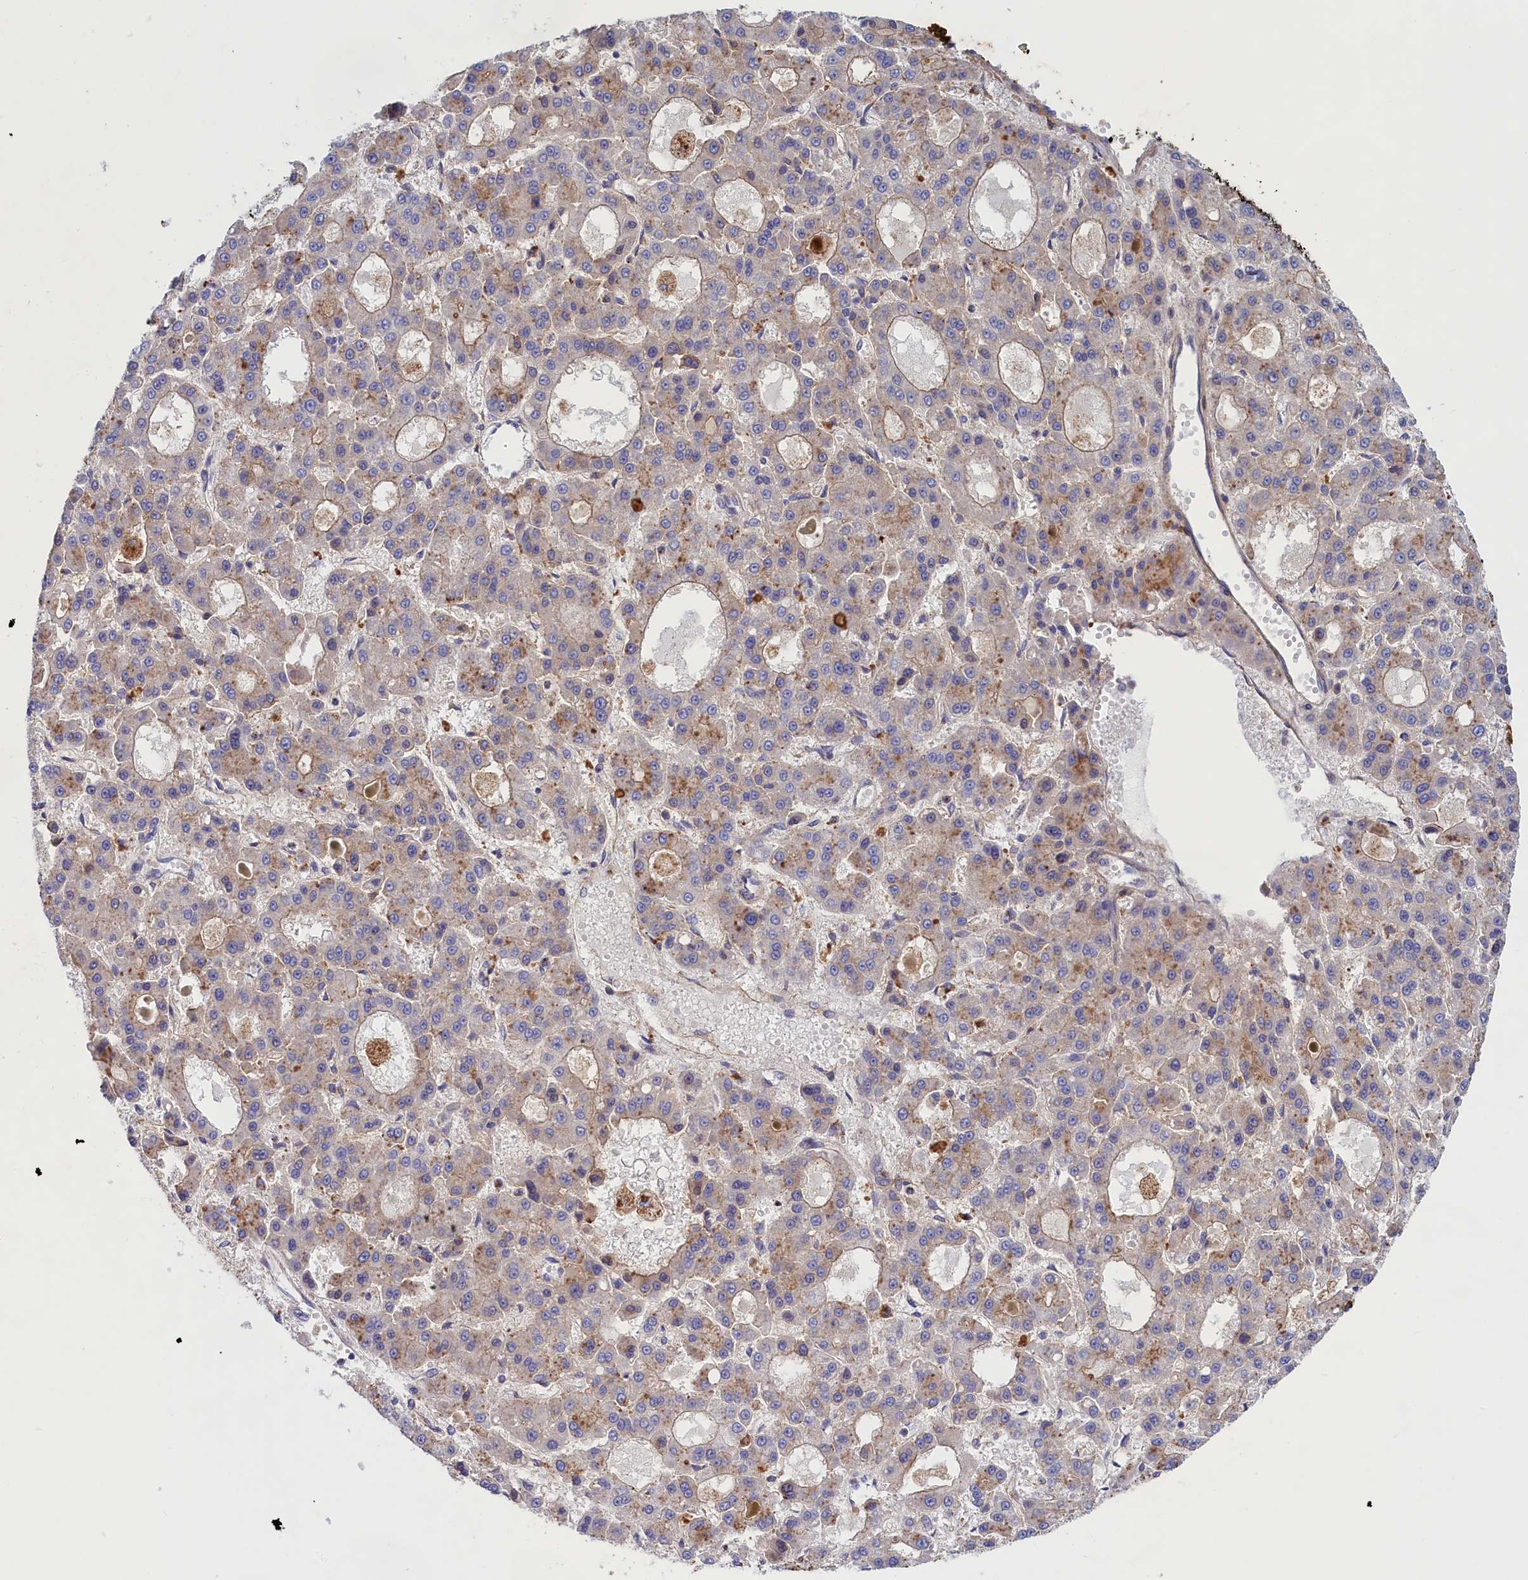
{"staining": {"intensity": "weak", "quantity": "<25%", "location": "cytoplasmic/membranous"}, "tissue": "liver cancer", "cell_type": "Tumor cells", "image_type": "cancer", "snomed": [{"axis": "morphology", "description": "Carcinoma, Hepatocellular, NOS"}, {"axis": "topography", "description": "Liver"}], "caption": "Immunohistochemistry (IHC) image of human liver cancer stained for a protein (brown), which demonstrates no staining in tumor cells.", "gene": "SCAMP4", "patient": {"sex": "male", "age": 70}}